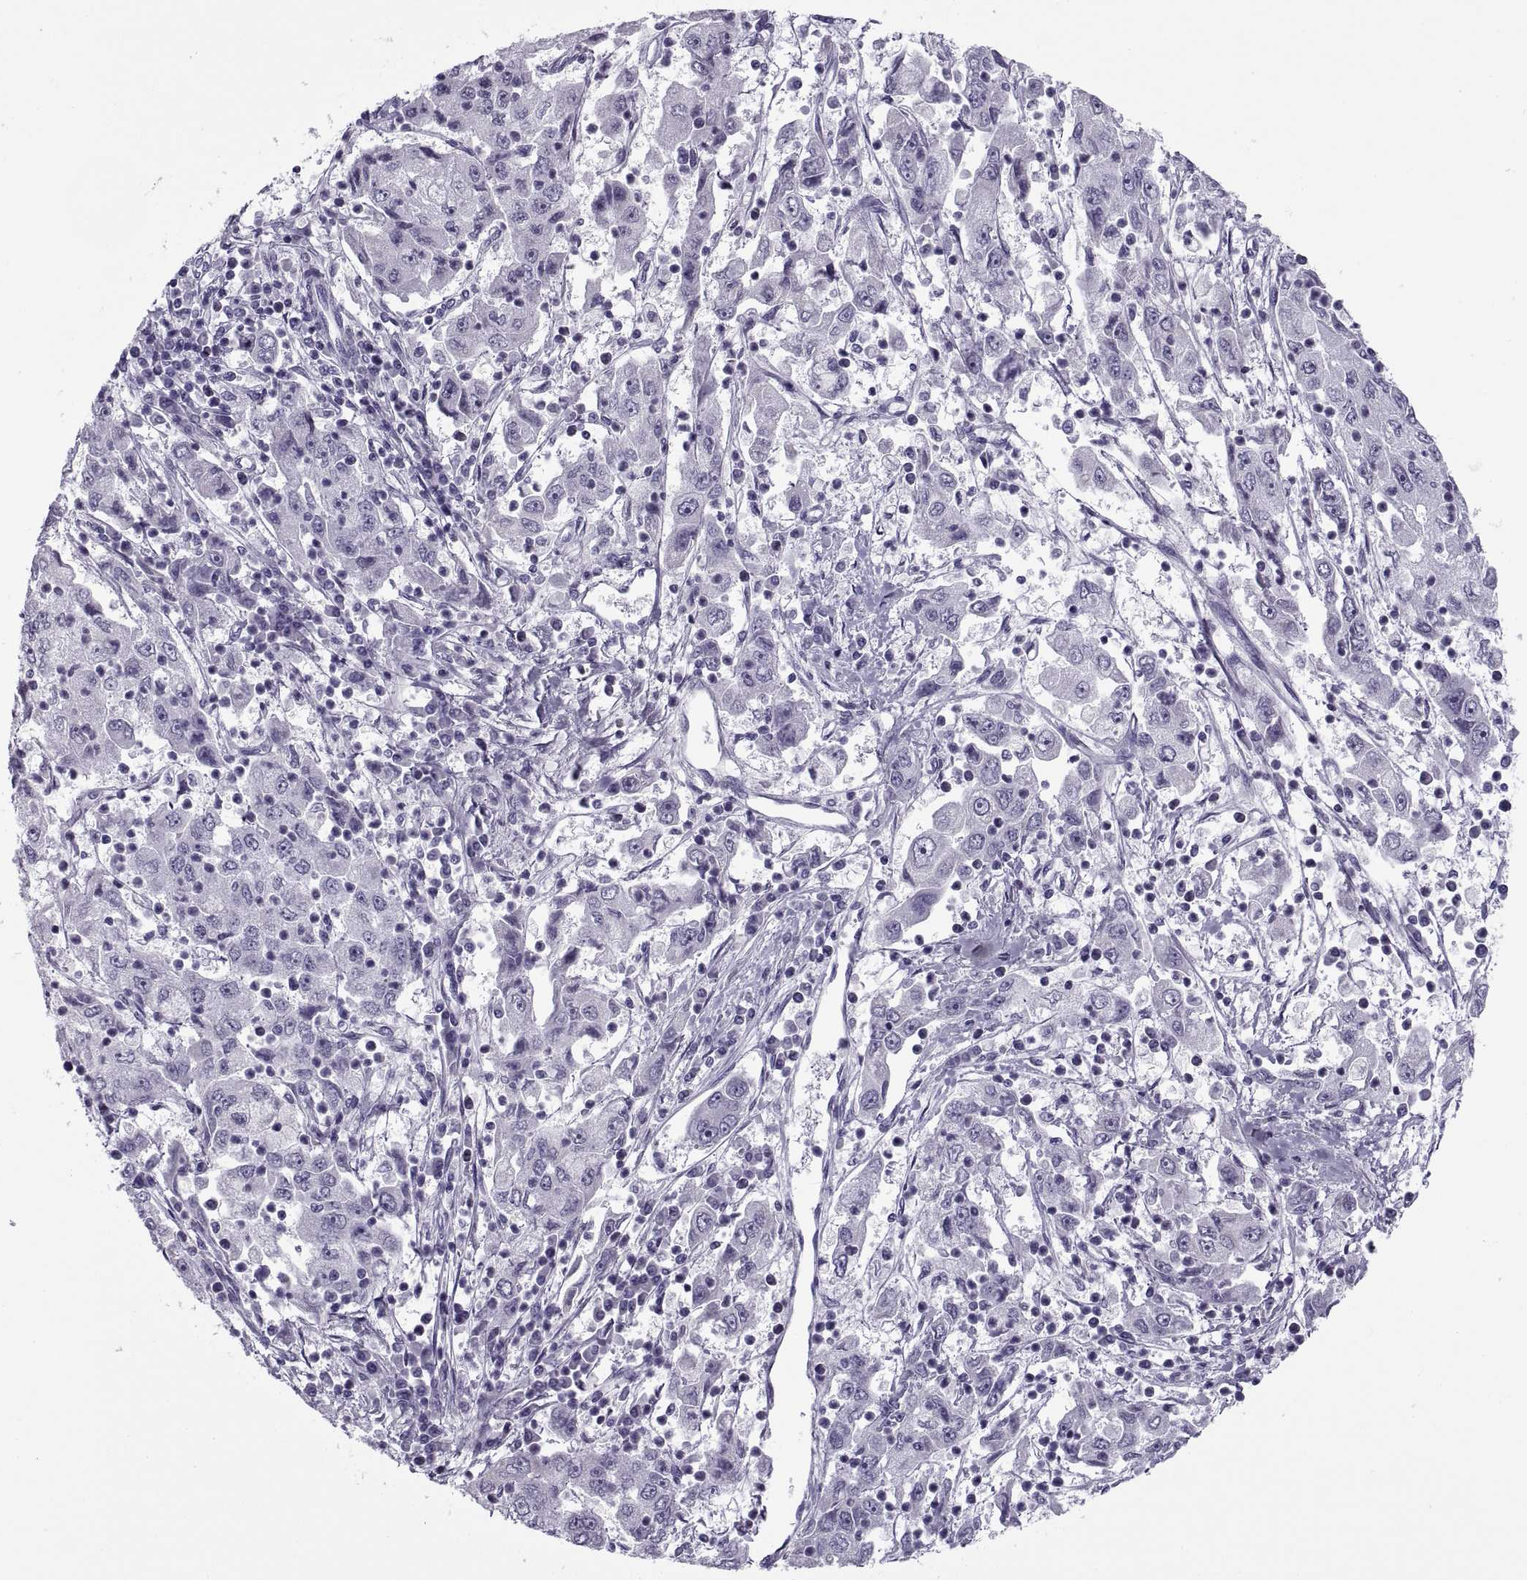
{"staining": {"intensity": "negative", "quantity": "none", "location": "none"}, "tissue": "cervical cancer", "cell_type": "Tumor cells", "image_type": "cancer", "snomed": [{"axis": "morphology", "description": "Squamous cell carcinoma, NOS"}, {"axis": "topography", "description": "Cervix"}], "caption": "Tumor cells are negative for brown protein staining in cervical cancer (squamous cell carcinoma).", "gene": "RLBP1", "patient": {"sex": "female", "age": 36}}